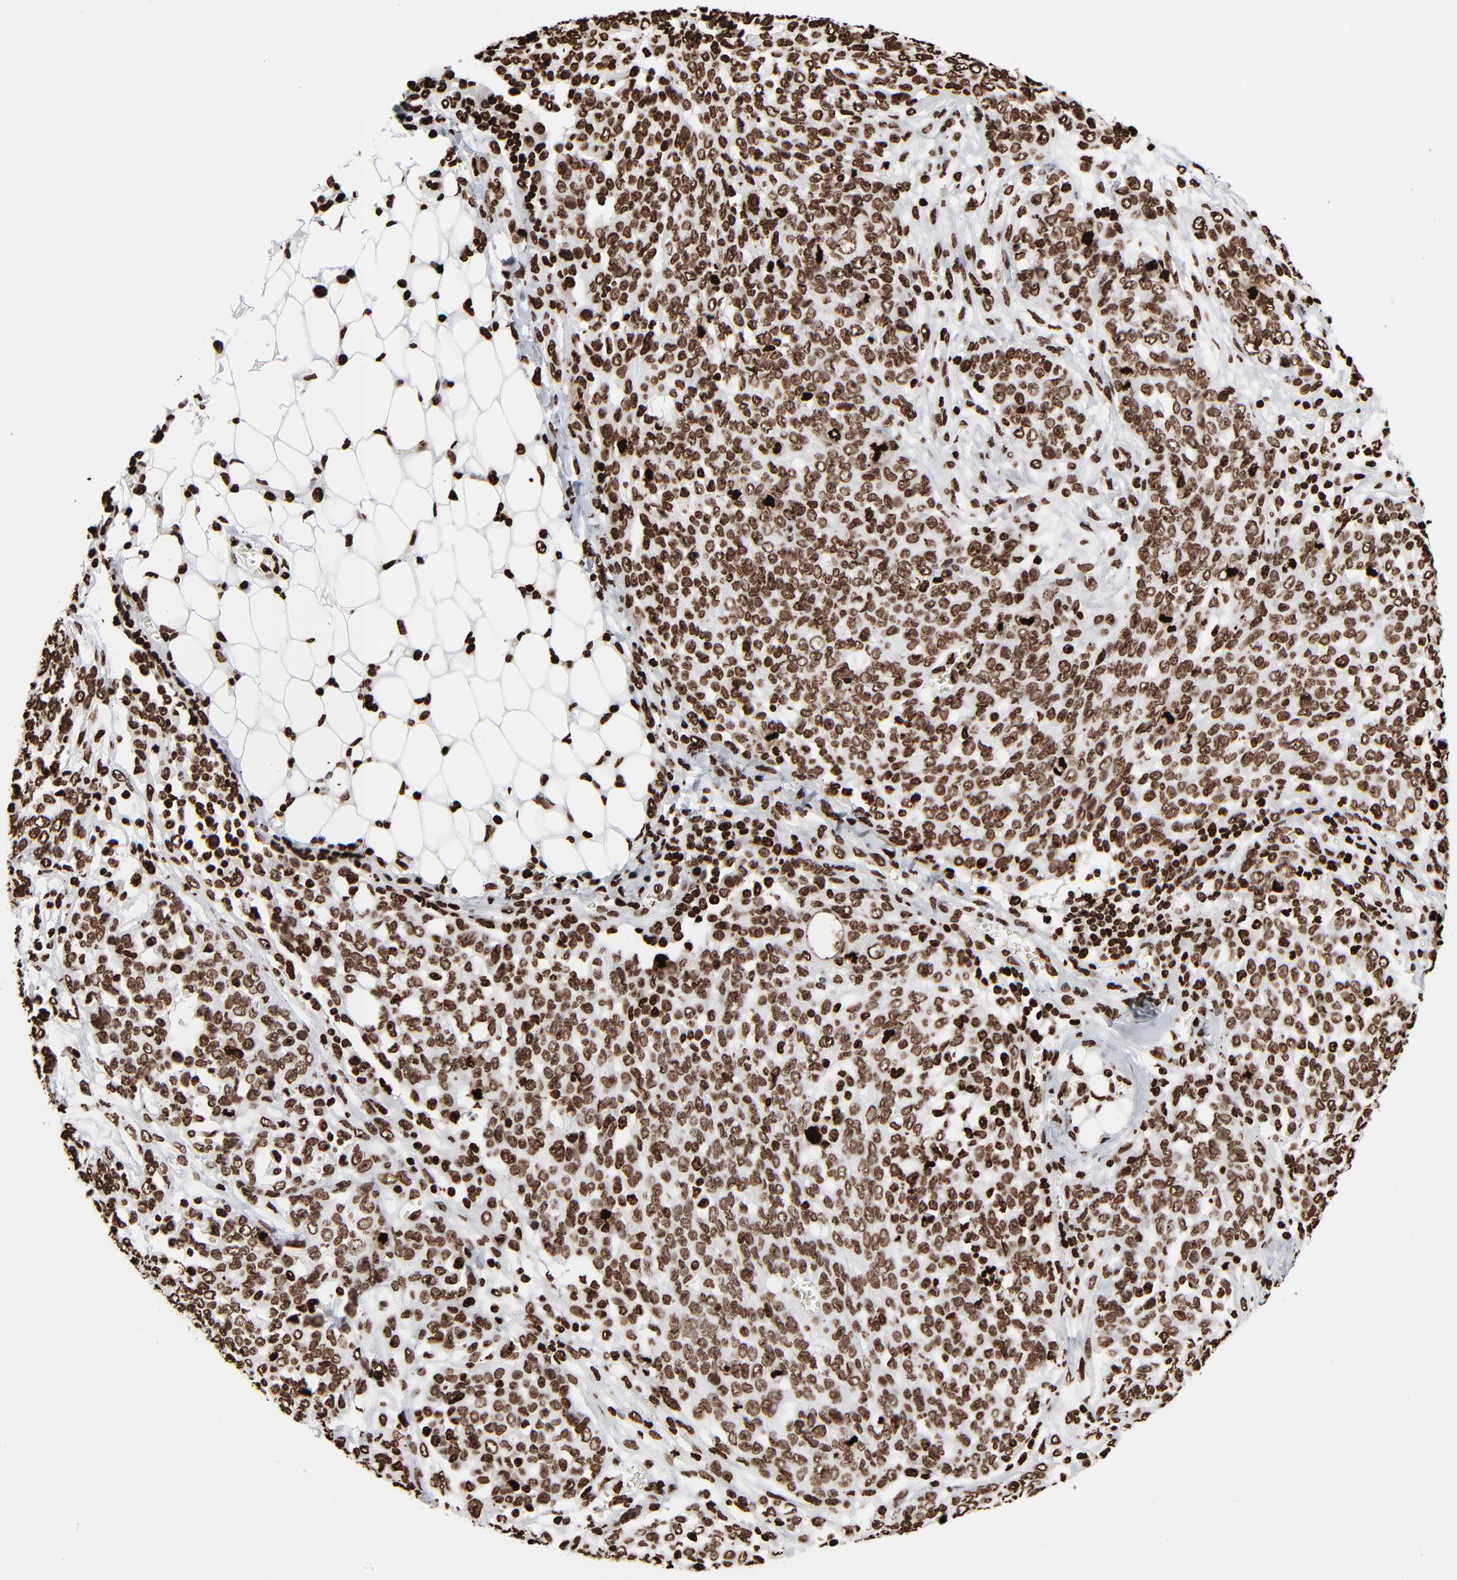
{"staining": {"intensity": "strong", "quantity": ">75%", "location": "nuclear"}, "tissue": "ovarian cancer", "cell_type": "Tumor cells", "image_type": "cancer", "snomed": [{"axis": "morphology", "description": "Cystadenocarcinoma, serous, NOS"}, {"axis": "topography", "description": "Soft tissue"}, {"axis": "topography", "description": "Ovary"}], "caption": "The image exhibits staining of ovarian serous cystadenocarcinoma, revealing strong nuclear protein positivity (brown color) within tumor cells.", "gene": "H3-4", "patient": {"sex": "female", "age": 57}}